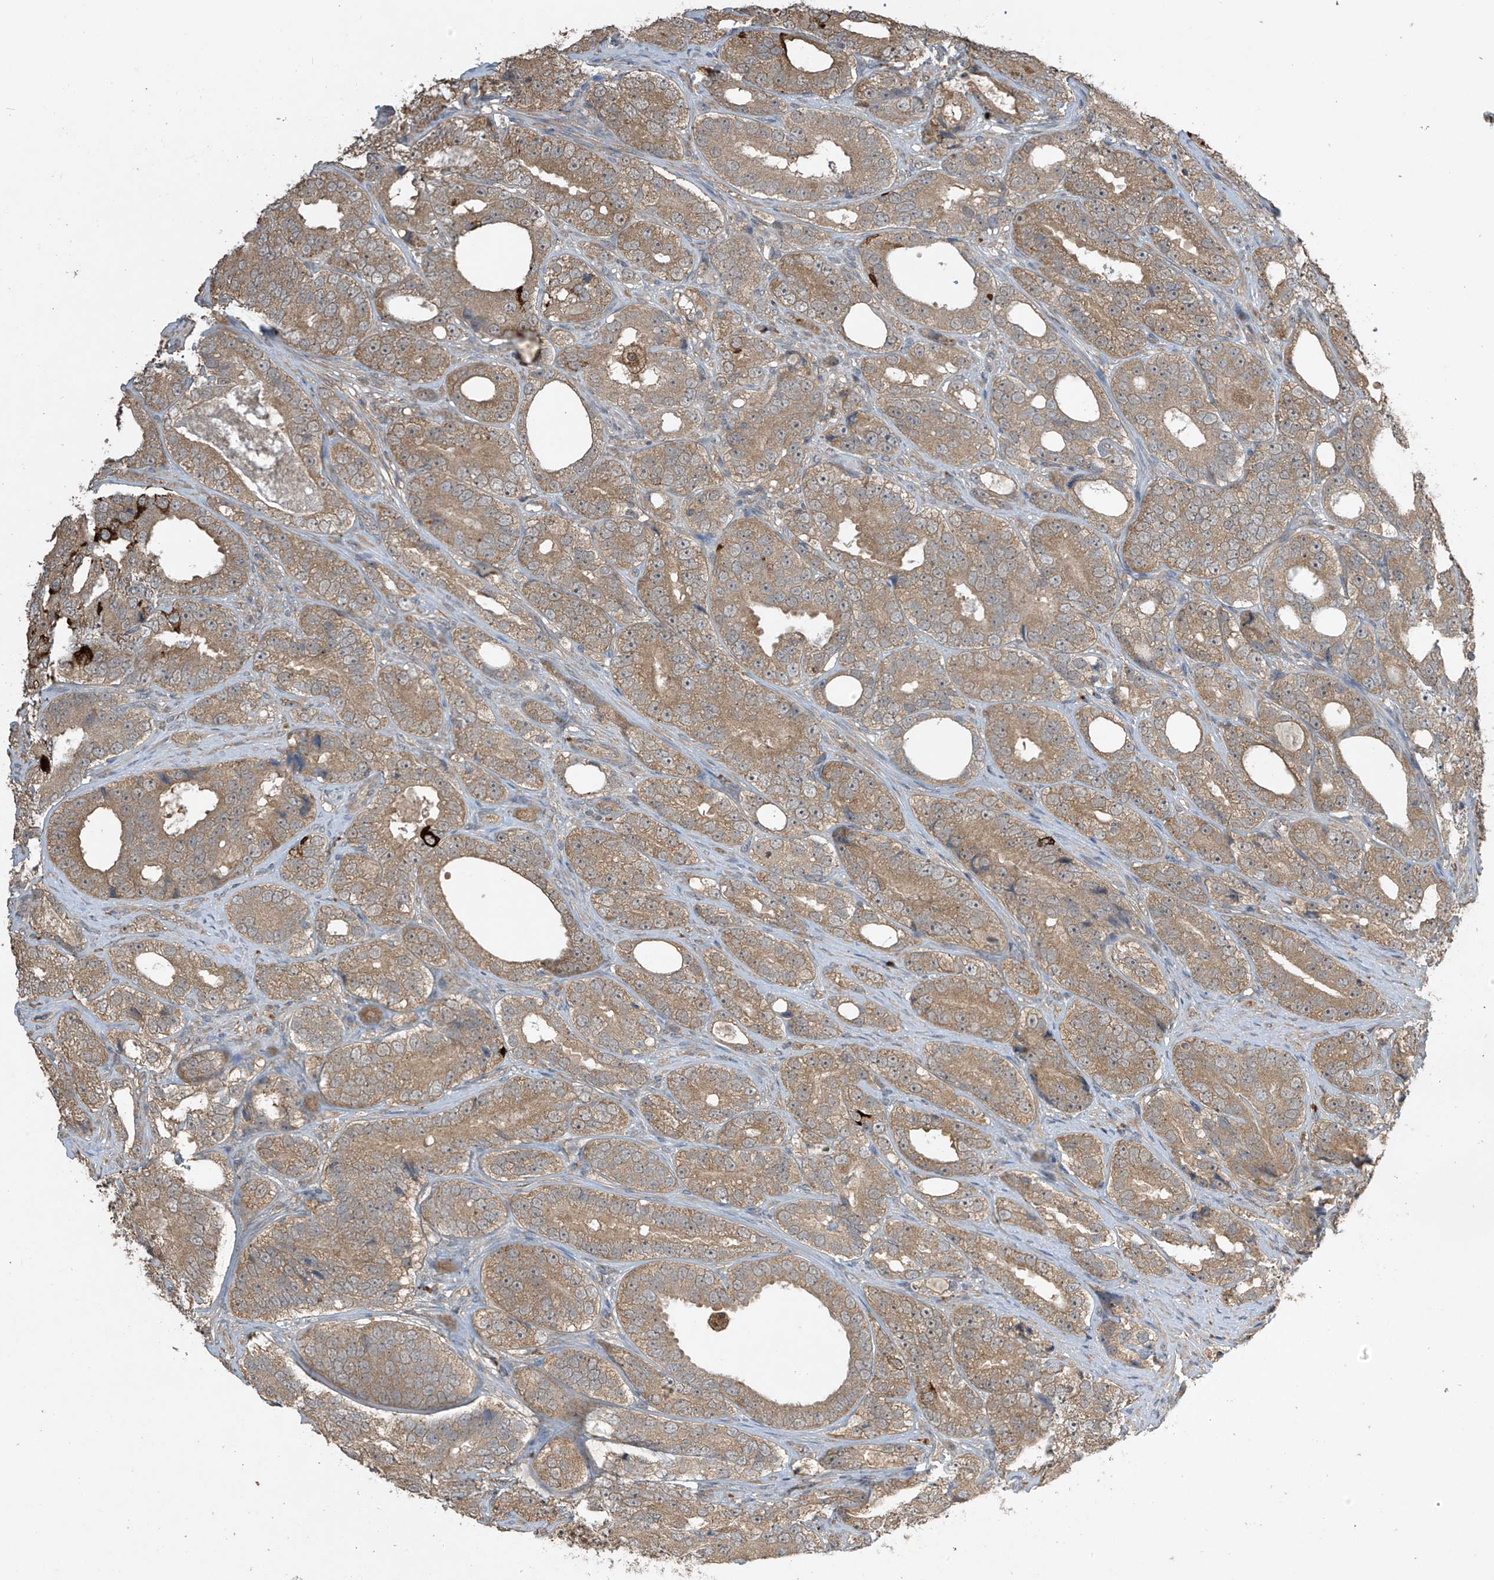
{"staining": {"intensity": "moderate", "quantity": ">75%", "location": "cytoplasmic/membranous"}, "tissue": "prostate cancer", "cell_type": "Tumor cells", "image_type": "cancer", "snomed": [{"axis": "morphology", "description": "Adenocarcinoma, High grade"}, {"axis": "topography", "description": "Prostate"}], "caption": "This photomicrograph demonstrates immunohistochemistry (IHC) staining of prostate cancer, with medium moderate cytoplasmic/membranous staining in approximately >75% of tumor cells.", "gene": "SLFN14", "patient": {"sex": "male", "age": 56}}